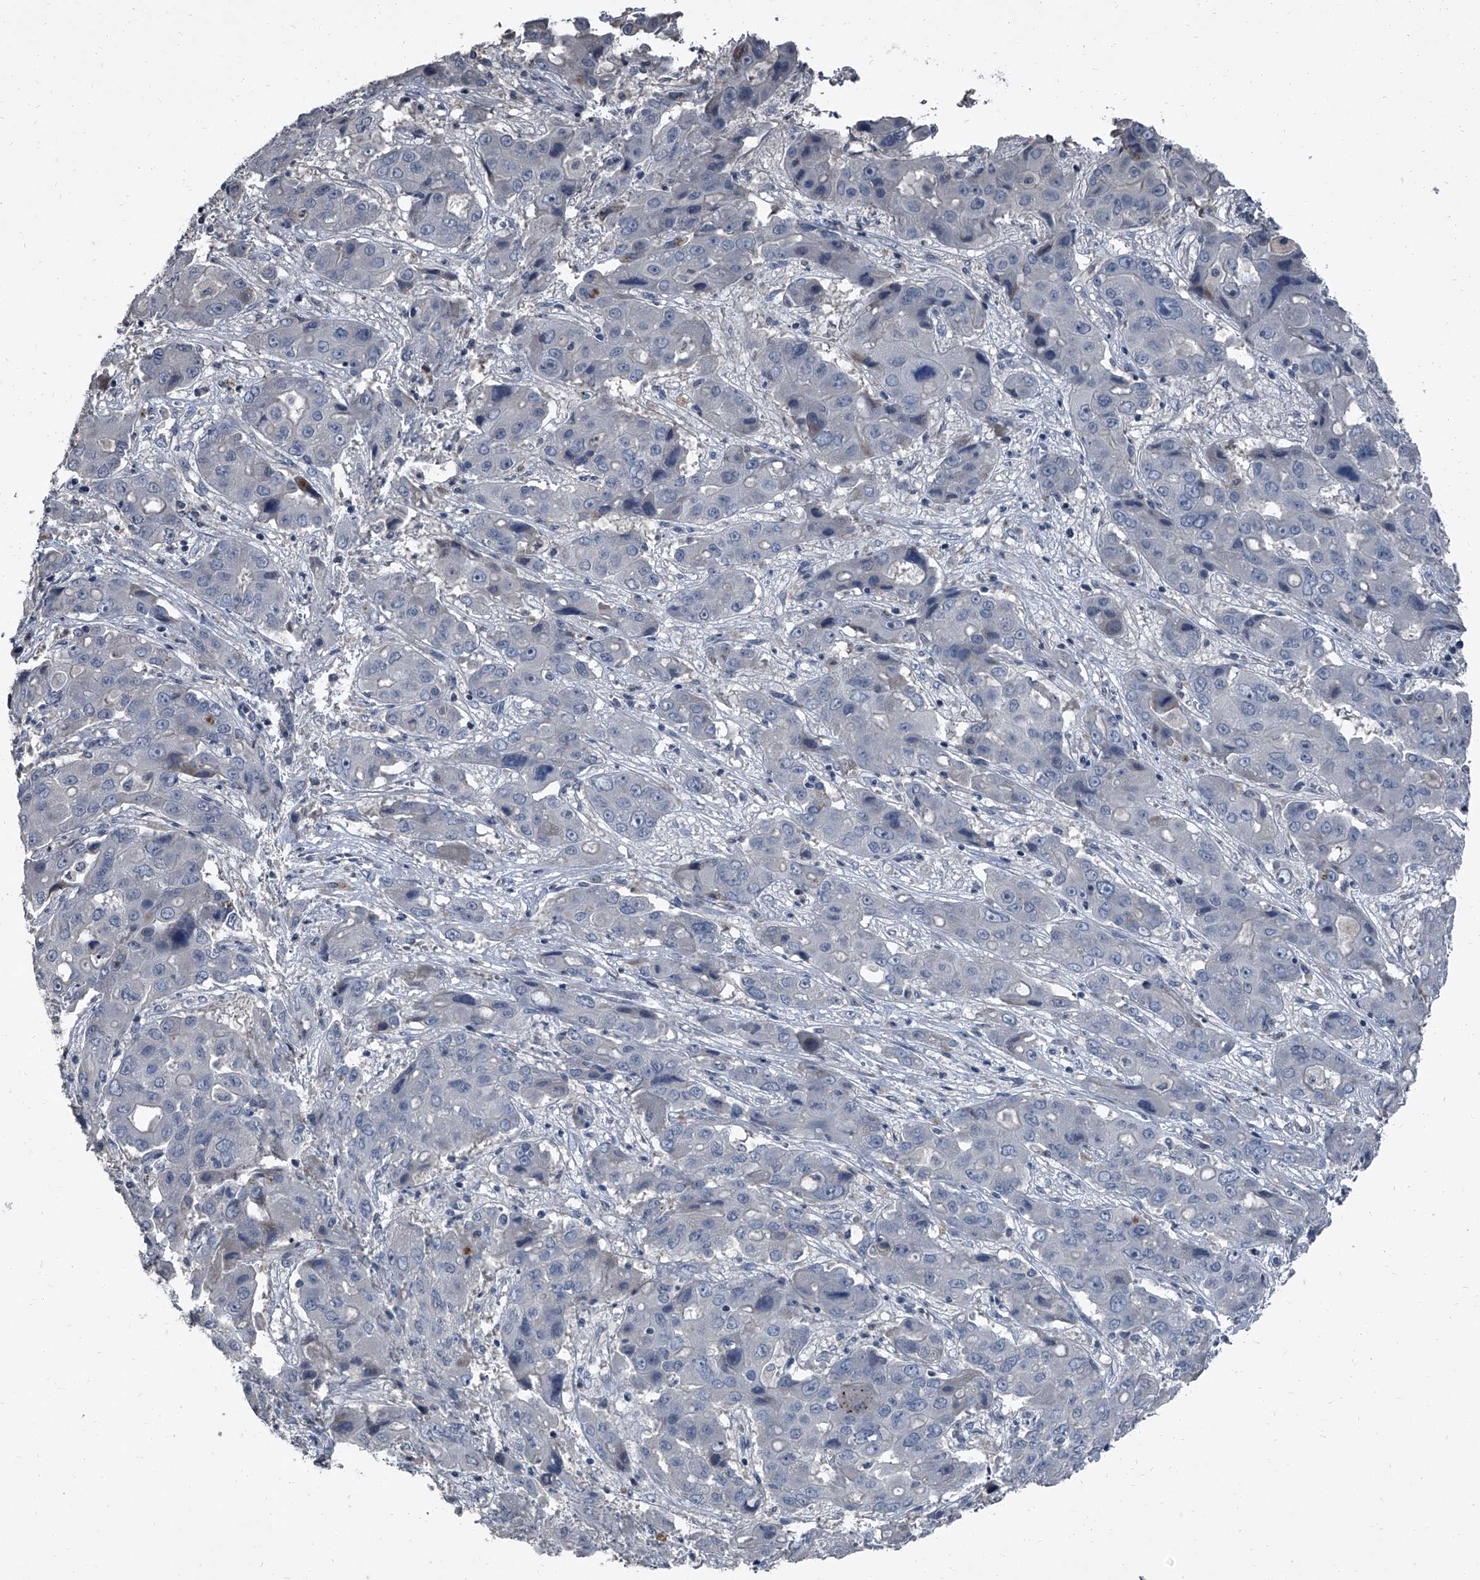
{"staining": {"intensity": "negative", "quantity": "none", "location": "none"}, "tissue": "liver cancer", "cell_type": "Tumor cells", "image_type": "cancer", "snomed": [{"axis": "morphology", "description": "Cholangiocarcinoma"}, {"axis": "topography", "description": "Liver"}], "caption": "Protein analysis of liver cancer (cholangiocarcinoma) shows no significant positivity in tumor cells. (DAB IHC with hematoxylin counter stain).", "gene": "HEPHL1", "patient": {"sex": "male", "age": 67}}